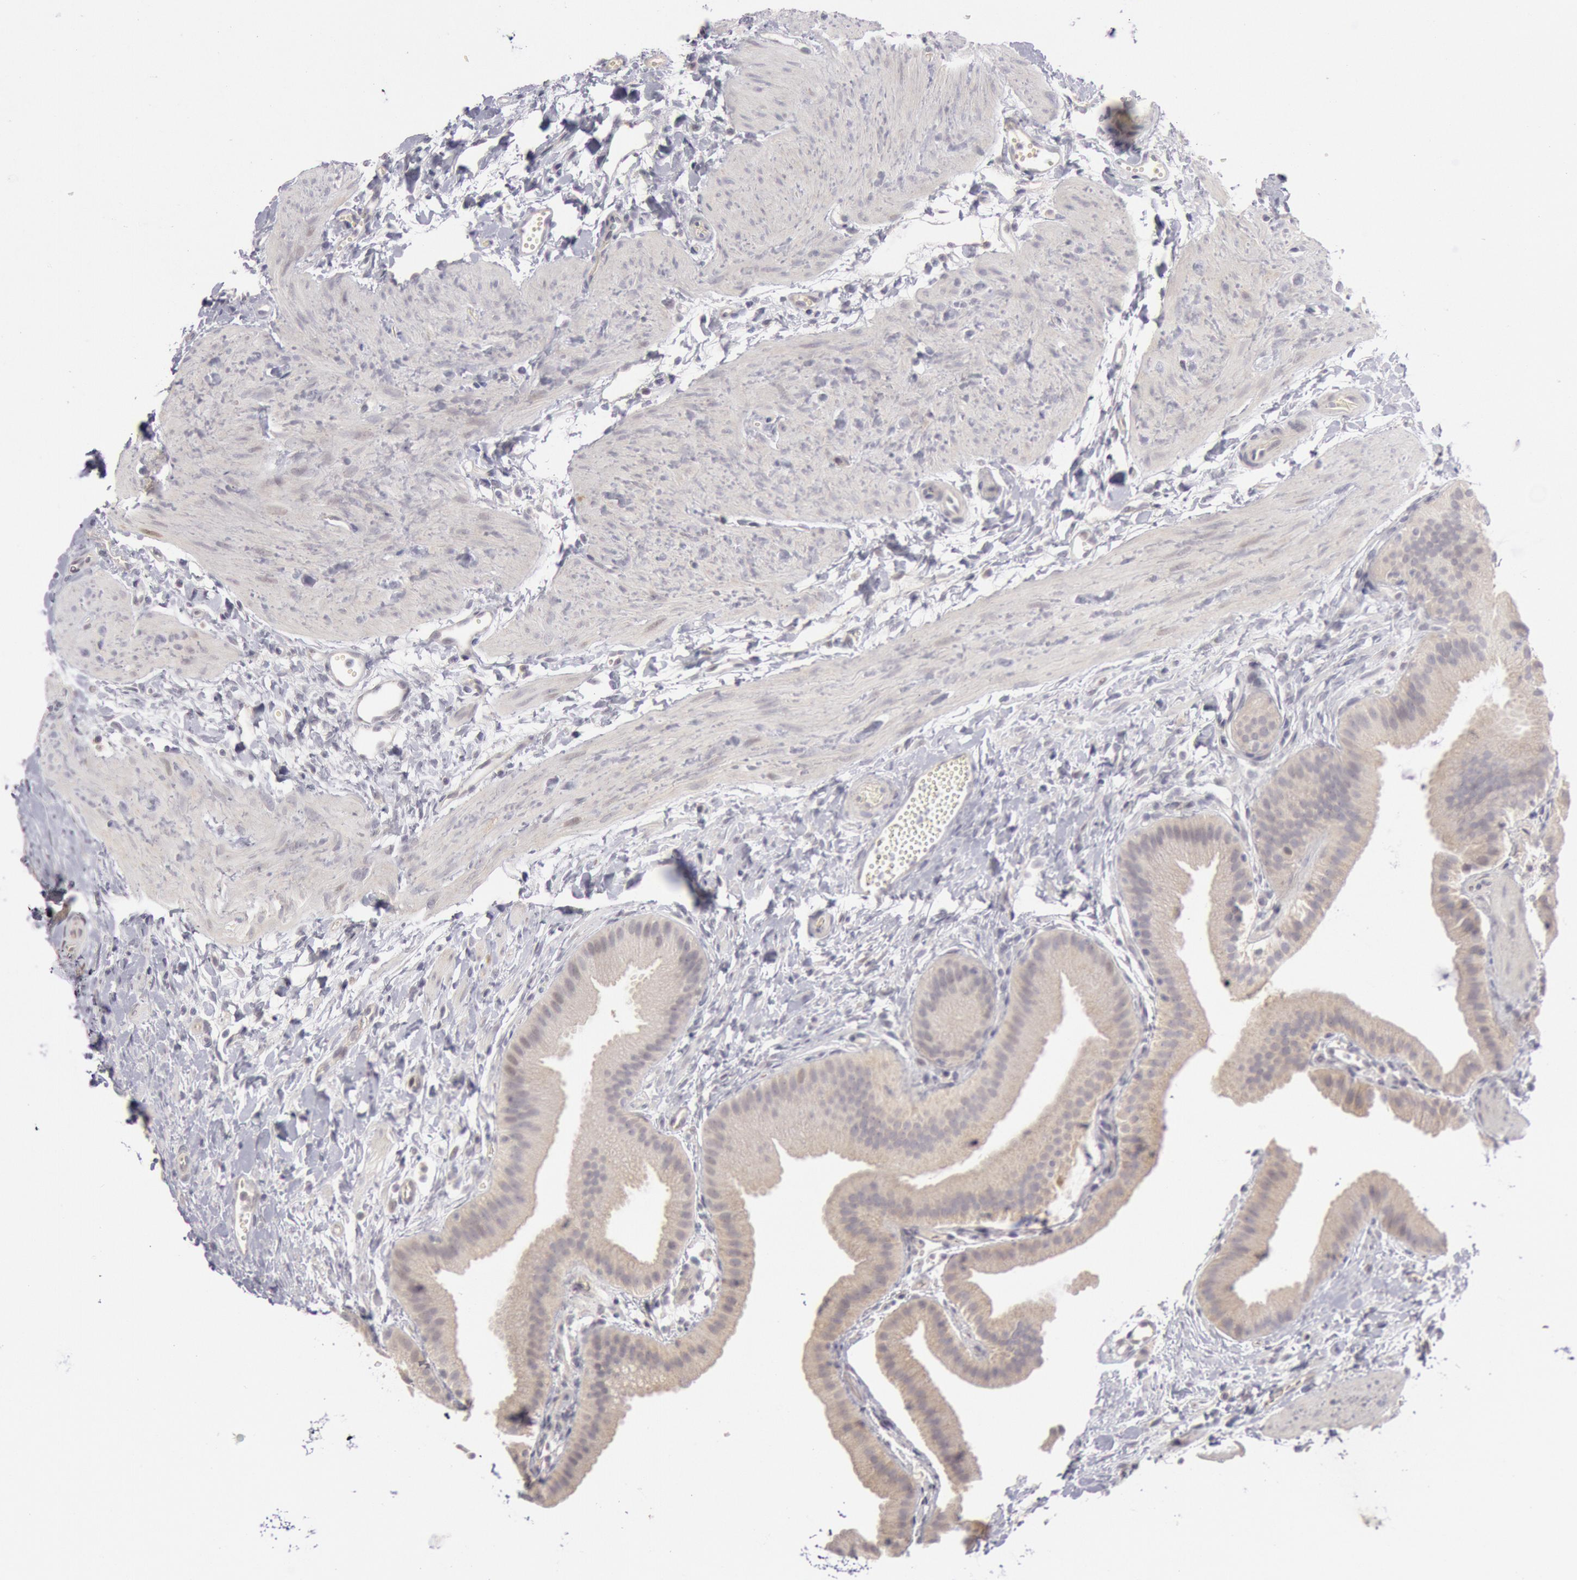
{"staining": {"intensity": "weak", "quantity": ">75%", "location": "cytoplasmic/membranous"}, "tissue": "gallbladder", "cell_type": "Glandular cells", "image_type": "normal", "snomed": [{"axis": "morphology", "description": "Normal tissue, NOS"}, {"axis": "topography", "description": "Gallbladder"}], "caption": "Human gallbladder stained for a protein (brown) reveals weak cytoplasmic/membranous positive staining in about >75% of glandular cells.", "gene": "JOSD1", "patient": {"sex": "female", "age": 63}}